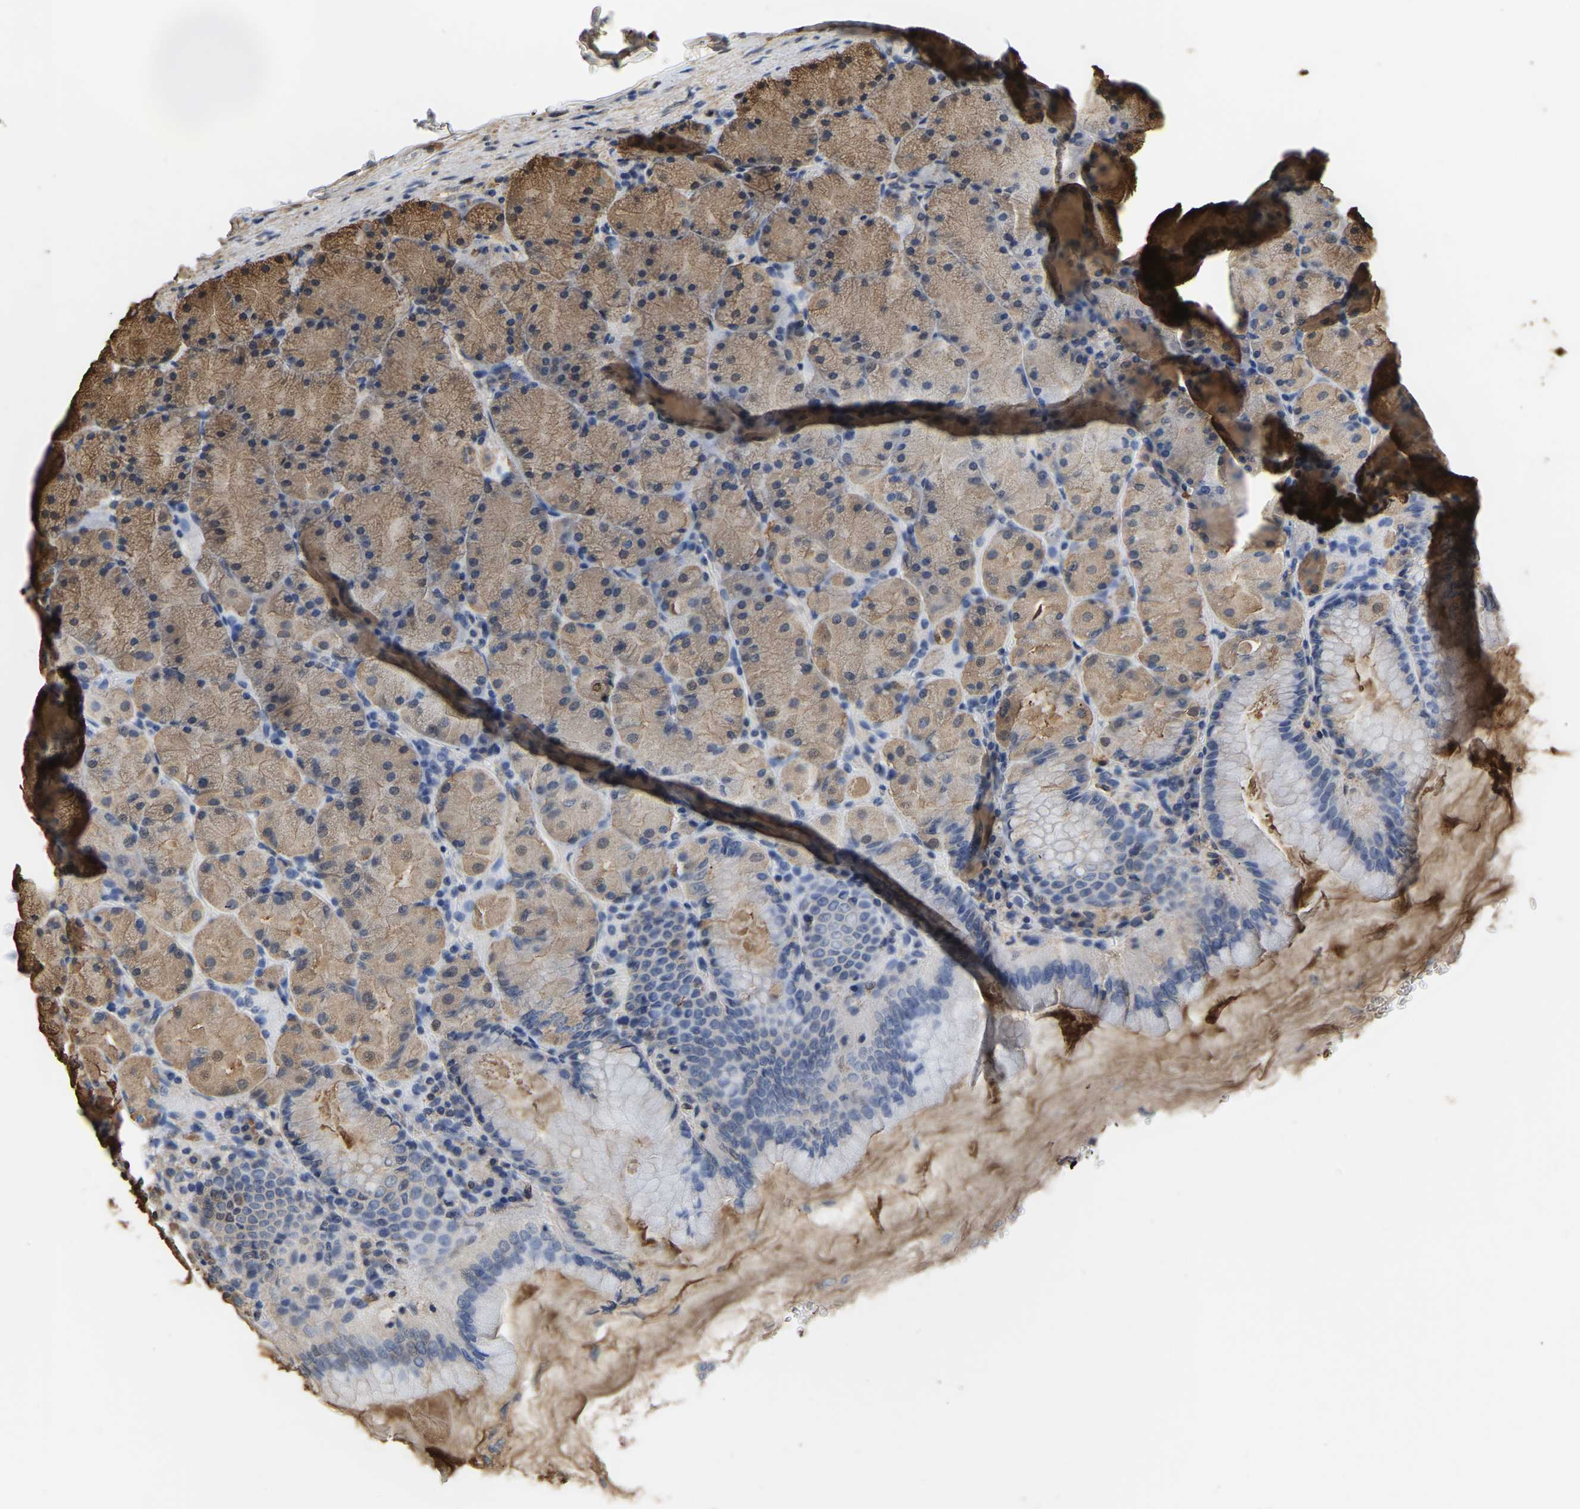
{"staining": {"intensity": "moderate", "quantity": ">75%", "location": "cytoplasmic/membranous"}, "tissue": "stomach", "cell_type": "Glandular cells", "image_type": "normal", "snomed": [{"axis": "morphology", "description": "Normal tissue, NOS"}, {"axis": "topography", "description": "Stomach, upper"}], "caption": "DAB immunohistochemical staining of benign human stomach reveals moderate cytoplasmic/membranous protein staining in about >75% of glandular cells.", "gene": "LDHB", "patient": {"sex": "female", "age": 56}}